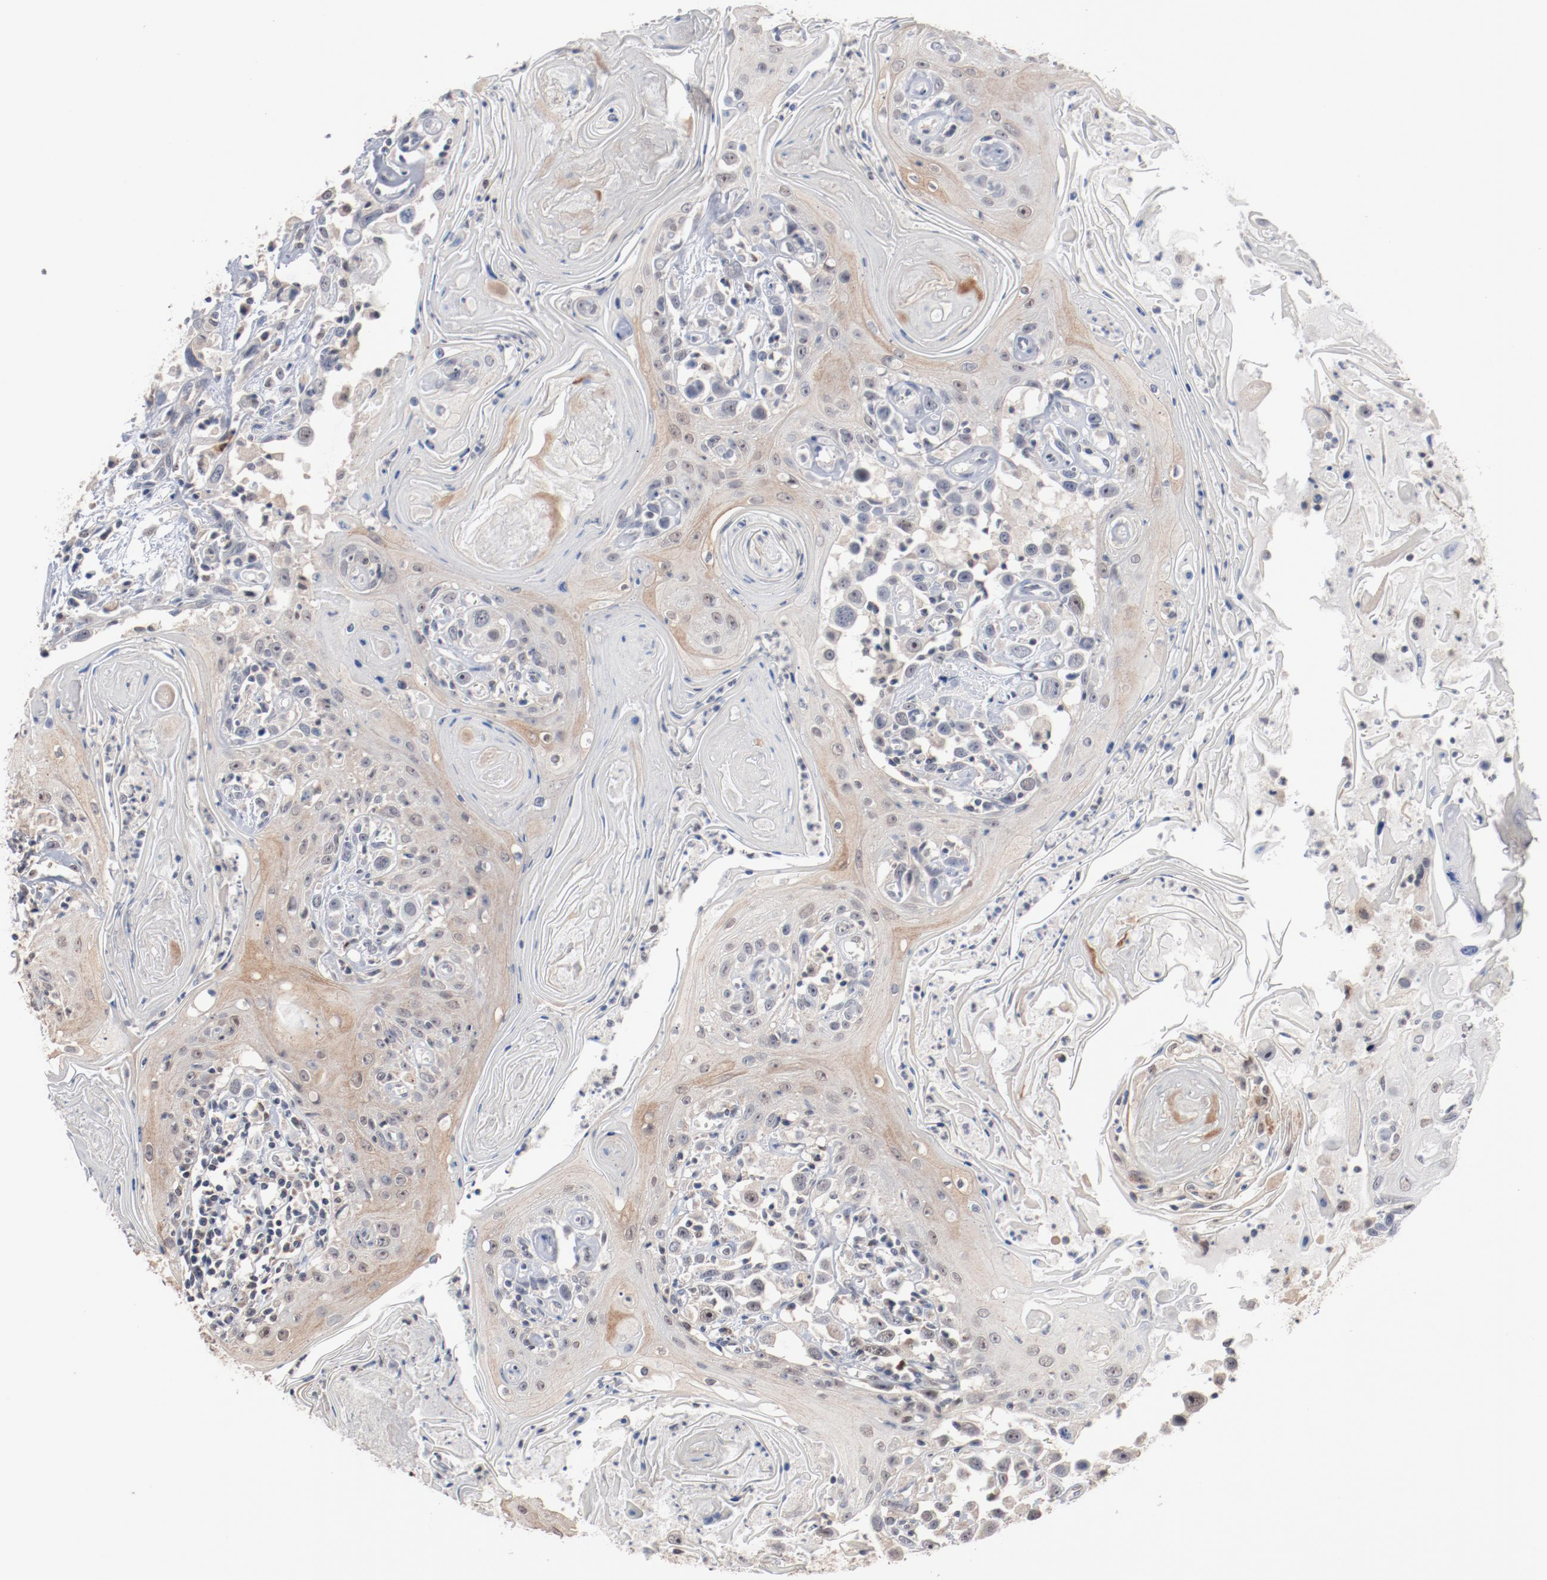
{"staining": {"intensity": "weak", "quantity": "<25%", "location": "cytoplasmic/membranous"}, "tissue": "head and neck cancer", "cell_type": "Tumor cells", "image_type": "cancer", "snomed": [{"axis": "morphology", "description": "Squamous cell carcinoma, NOS"}, {"axis": "topography", "description": "Oral tissue"}, {"axis": "topography", "description": "Head-Neck"}], "caption": "An immunohistochemistry (IHC) micrograph of squamous cell carcinoma (head and neck) is shown. There is no staining in tumor cells of squamous cell carcinoma (head and neck). Brightfield microscopy of immunohistochemistry stained with DAB (brown) and hematoxylin (blue), captured at high magnification.", "gene": "ERICH1", "patient": {"sex": "female", "age": 76}}